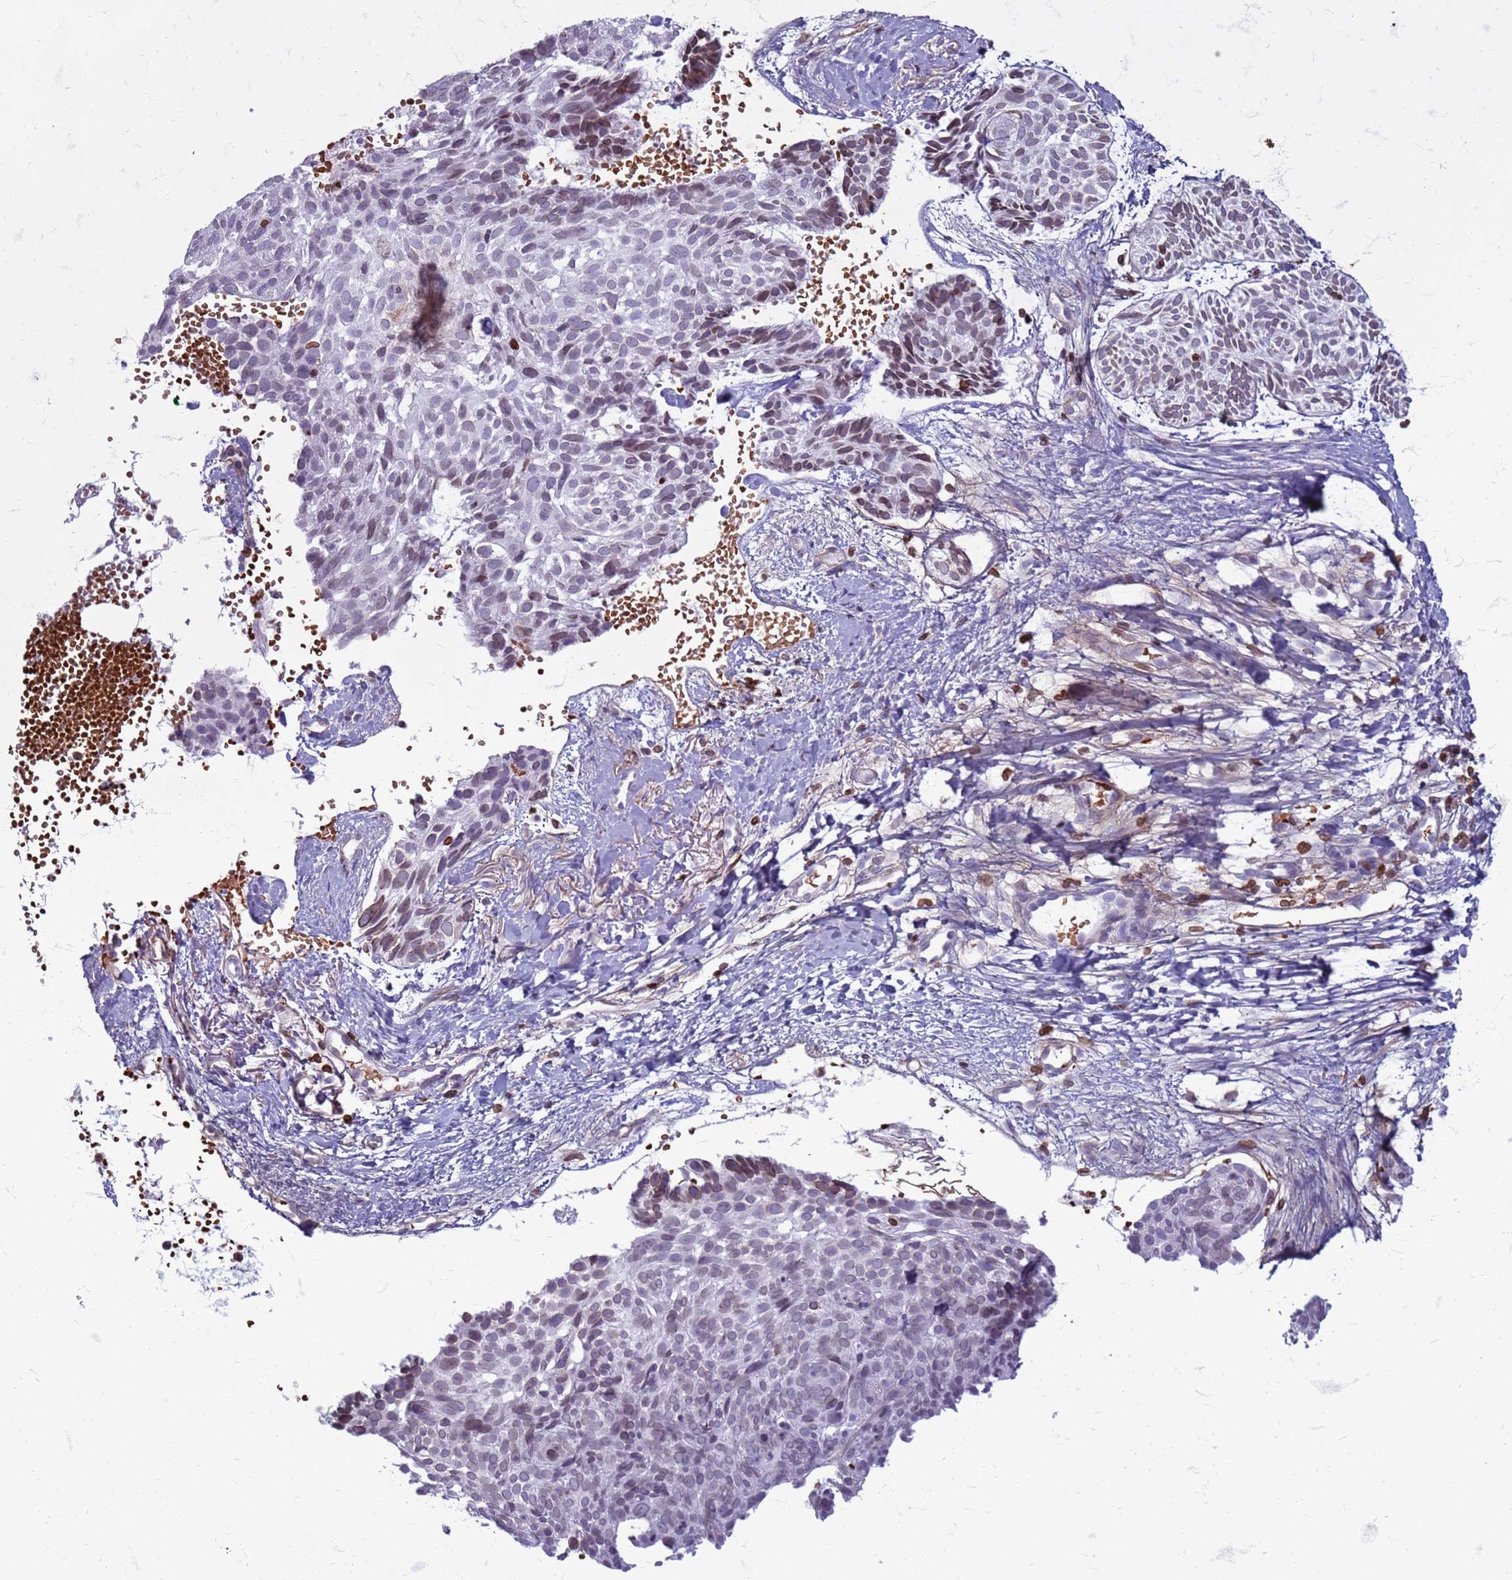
{"staining": {"intensity": "moderate", "quantity": "<25%", "location": "nuclear"}, "tissue": "skin cancer", "cell_type": "Tumor cells", "image_type": "cancer", "snomed": [{"axis": "morphology", "description": "Normal tissue, NOS"}, {"axis": "morphology", "description": "Basal cell carcinoma"}, {"axis": "topography", "description": "Skin"}], "caption": "Basal cell carcinoma (skin) stained with a brown dye shows moderate nuclear positive positivity in about <25% of tumor cells.", "gene": "METTL25B", "patient": {"sex": "male", "age": 66}}